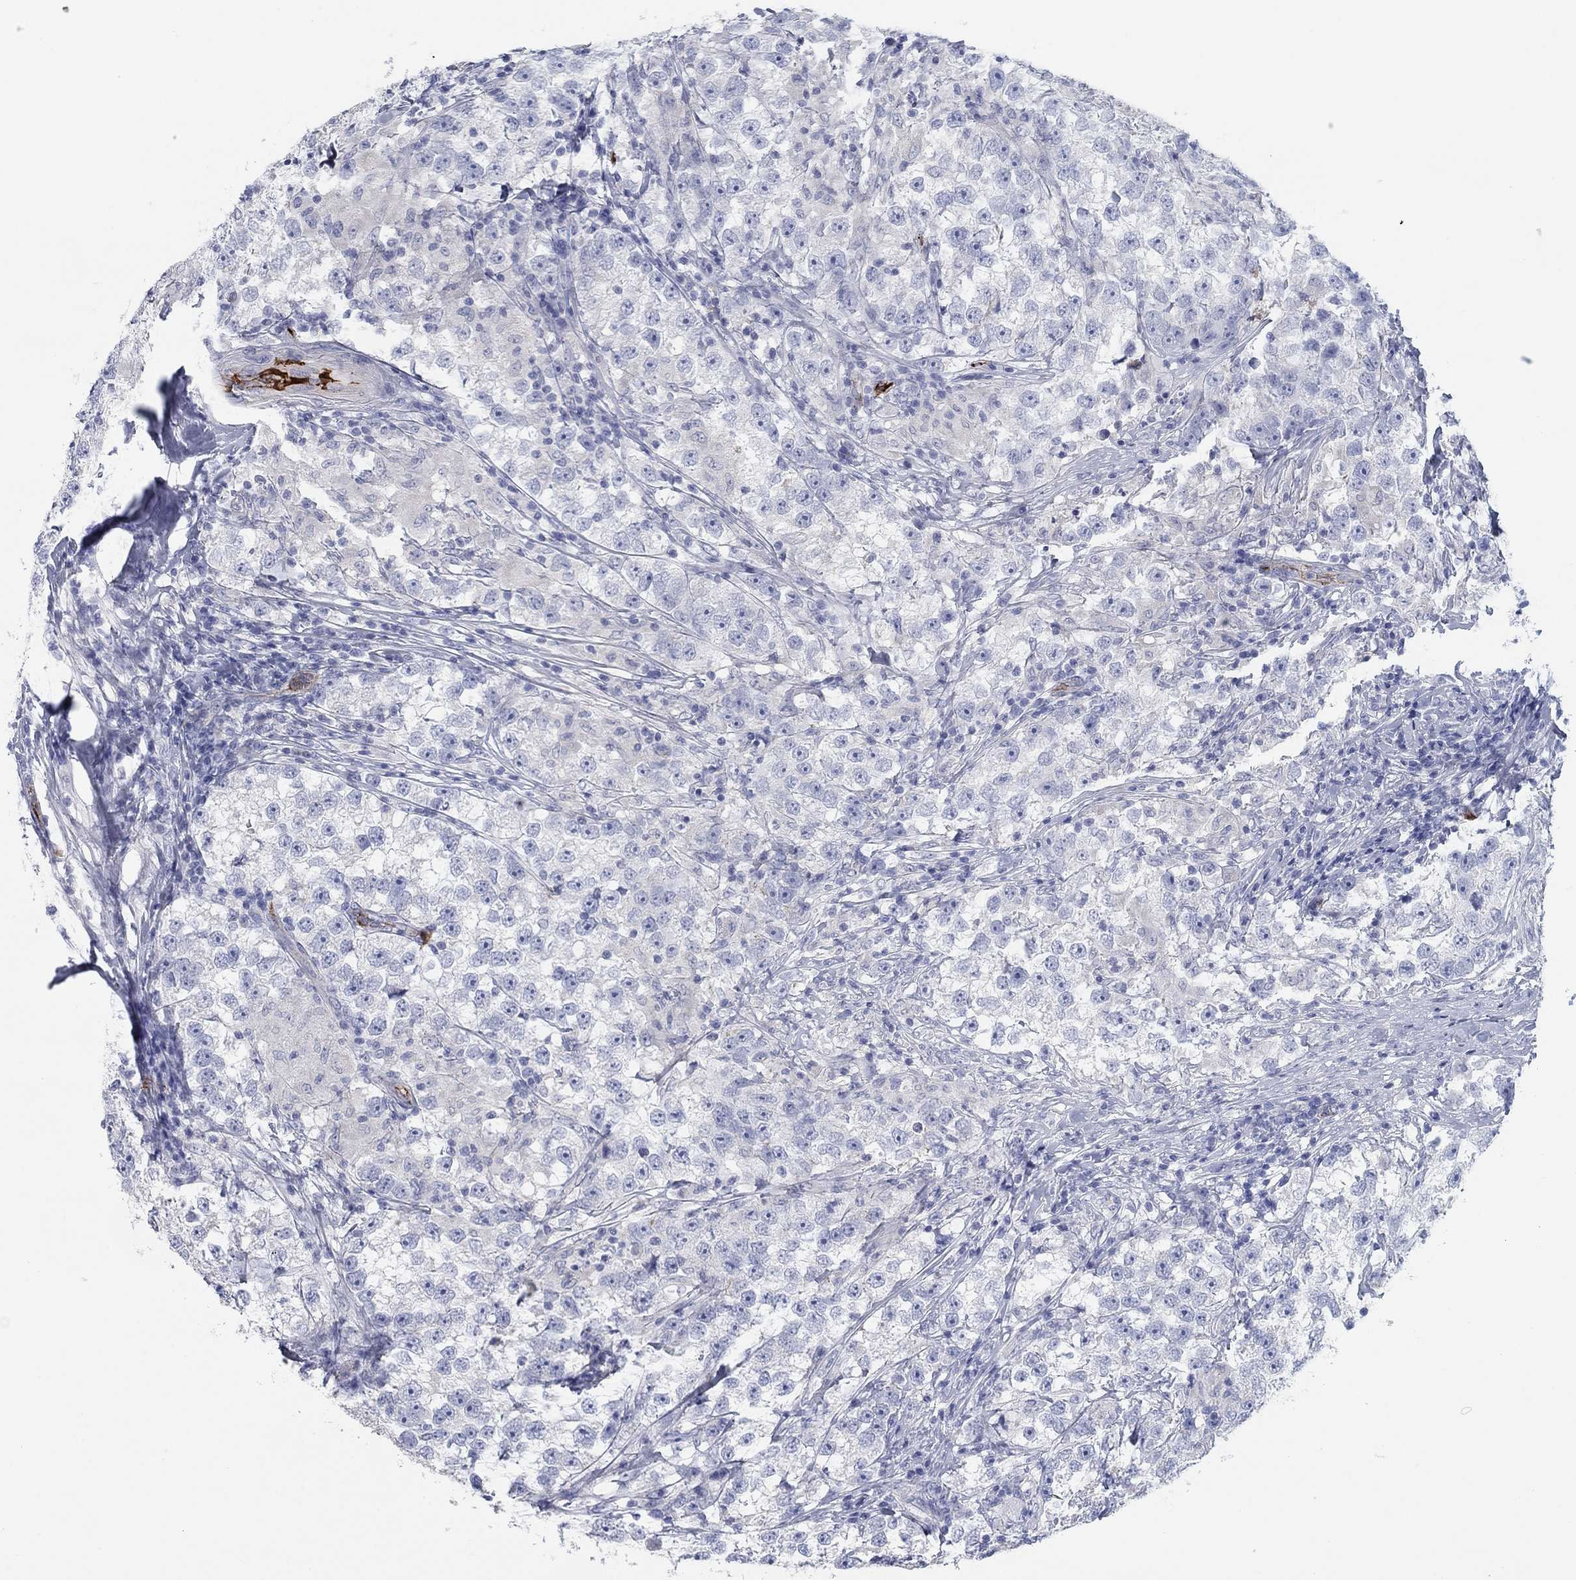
{"staining": {"intensity": "negative", "quantity": "none", "location": "none"}, "tissue": "testis cancer", "cell_type": "Tumor cells", "image_type": "cancer", "snomed": [{"axis": "morphology", "description": "Seminoma, NOS"}, {"axis": "topography", "description": "Testis"}], "caption": "Immunohistochemistry (IHC) of human seminoma (testis) demonstrates no staining in tumor cells. The staining is performed using DAB brown chromogen with nuclei counter-stained in using hematoxylin.", "gene": "APOC3", "patient": {"sex": "male", "age": 46}}